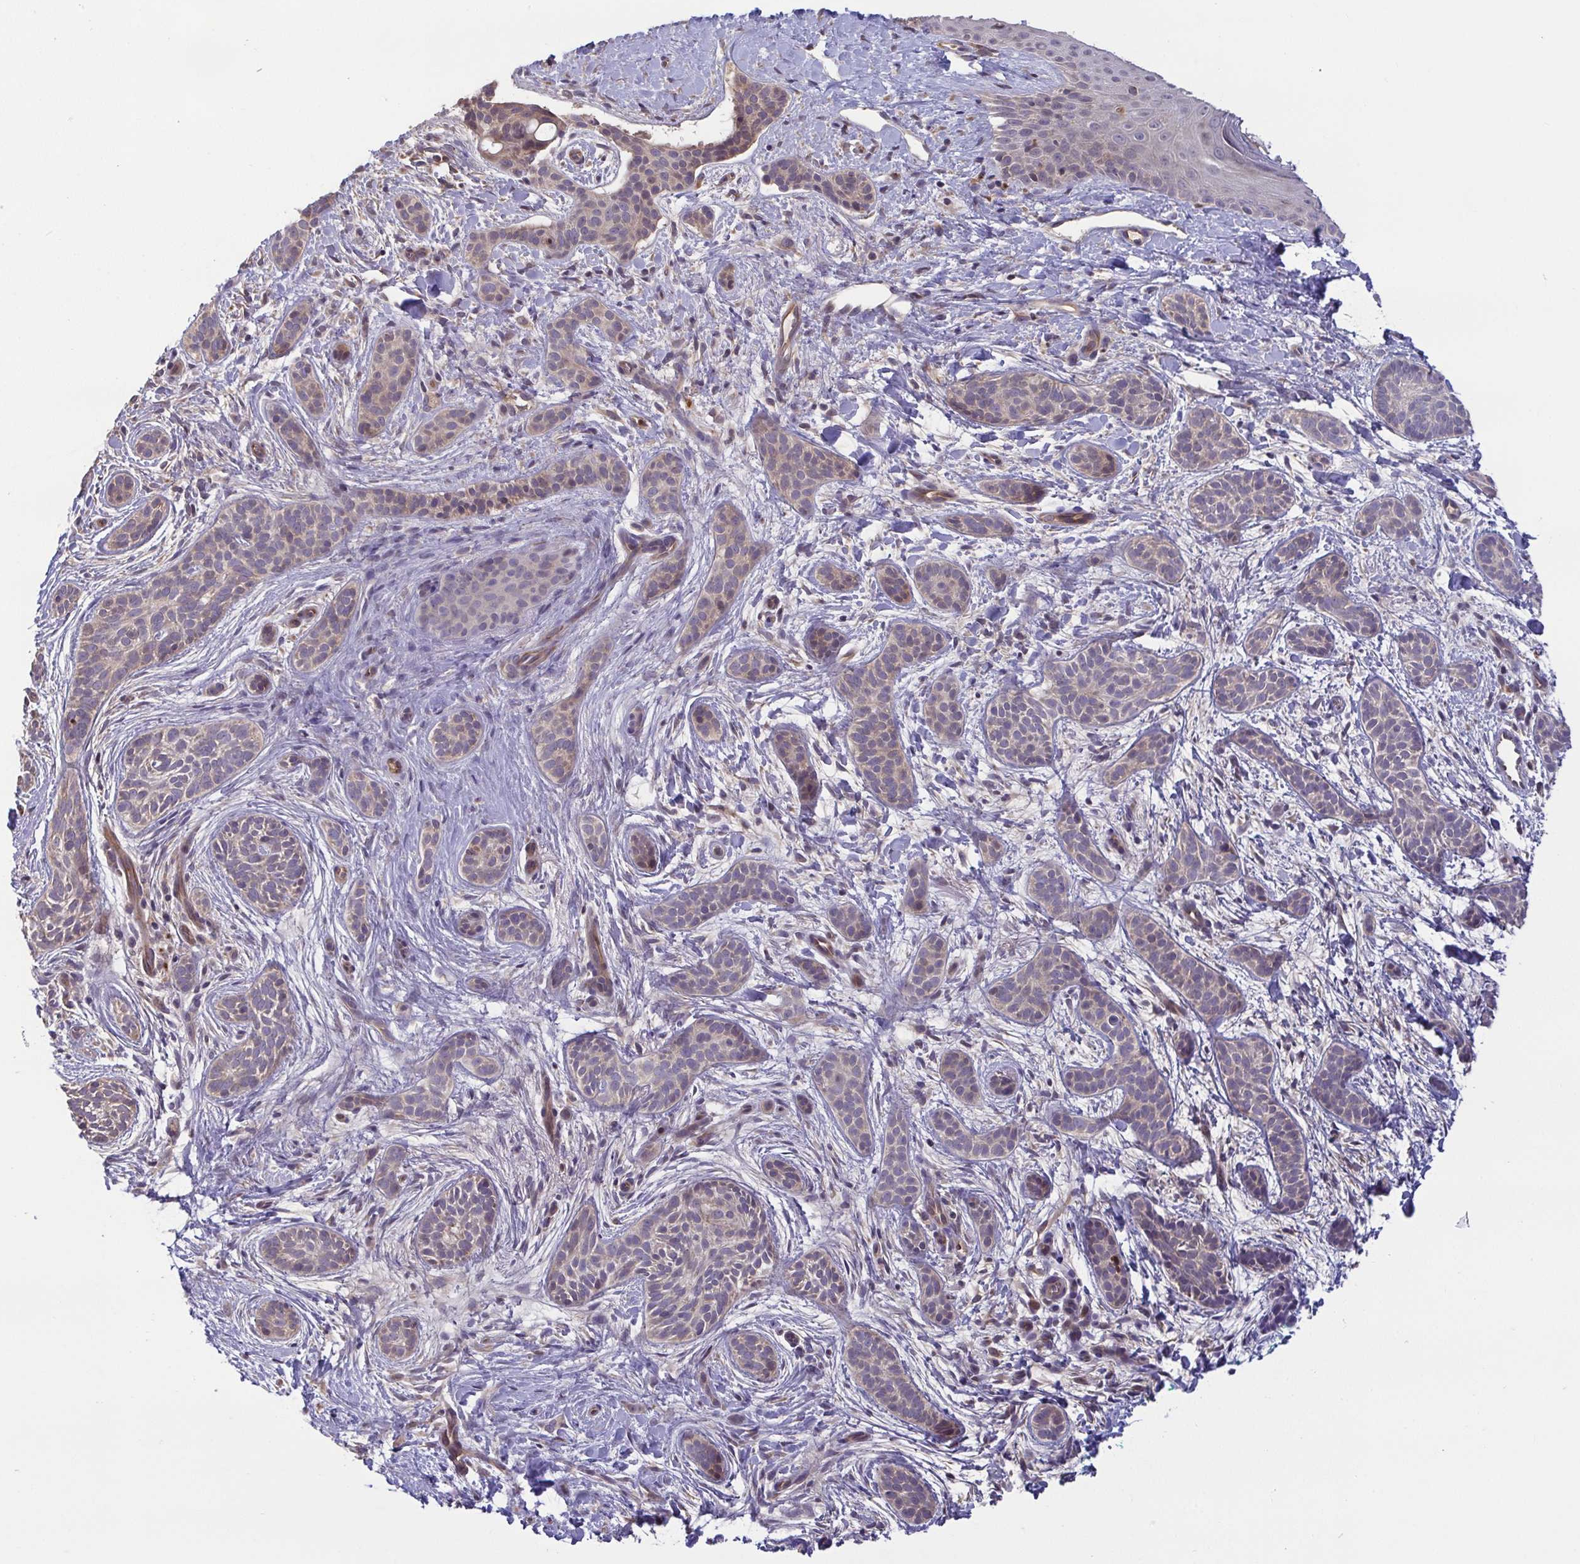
{"staining": {"intensity": "weak", "quantity": "25%-75%", "location": "cytoplasmic/membranous"}, "tissue": "skin cancer", "cell_type": "Tumor cells", "image_type": "cancer", "snomed": [{"axis": "morphology", "description": "Basal cell carcinoma"}, {"axis": "topography", "description": "Skin"}], "caption": "Immunohistochemistry (IHC) staining of skin basal cell carcinoma, which displays low levels of weak cytoplasmic/membranous positivity in approximately 25%-75% of tumor cells indicating weak cytoplasmic/membranous protein staining. The staining was performed using DAB (3,3'-diaminobenzidine) (brown) for protein detection and nuclei were counterstained in hematoxylin (blue).", "gene": "OSBPL7", "patient": {"sex": "male", "age": 63}}